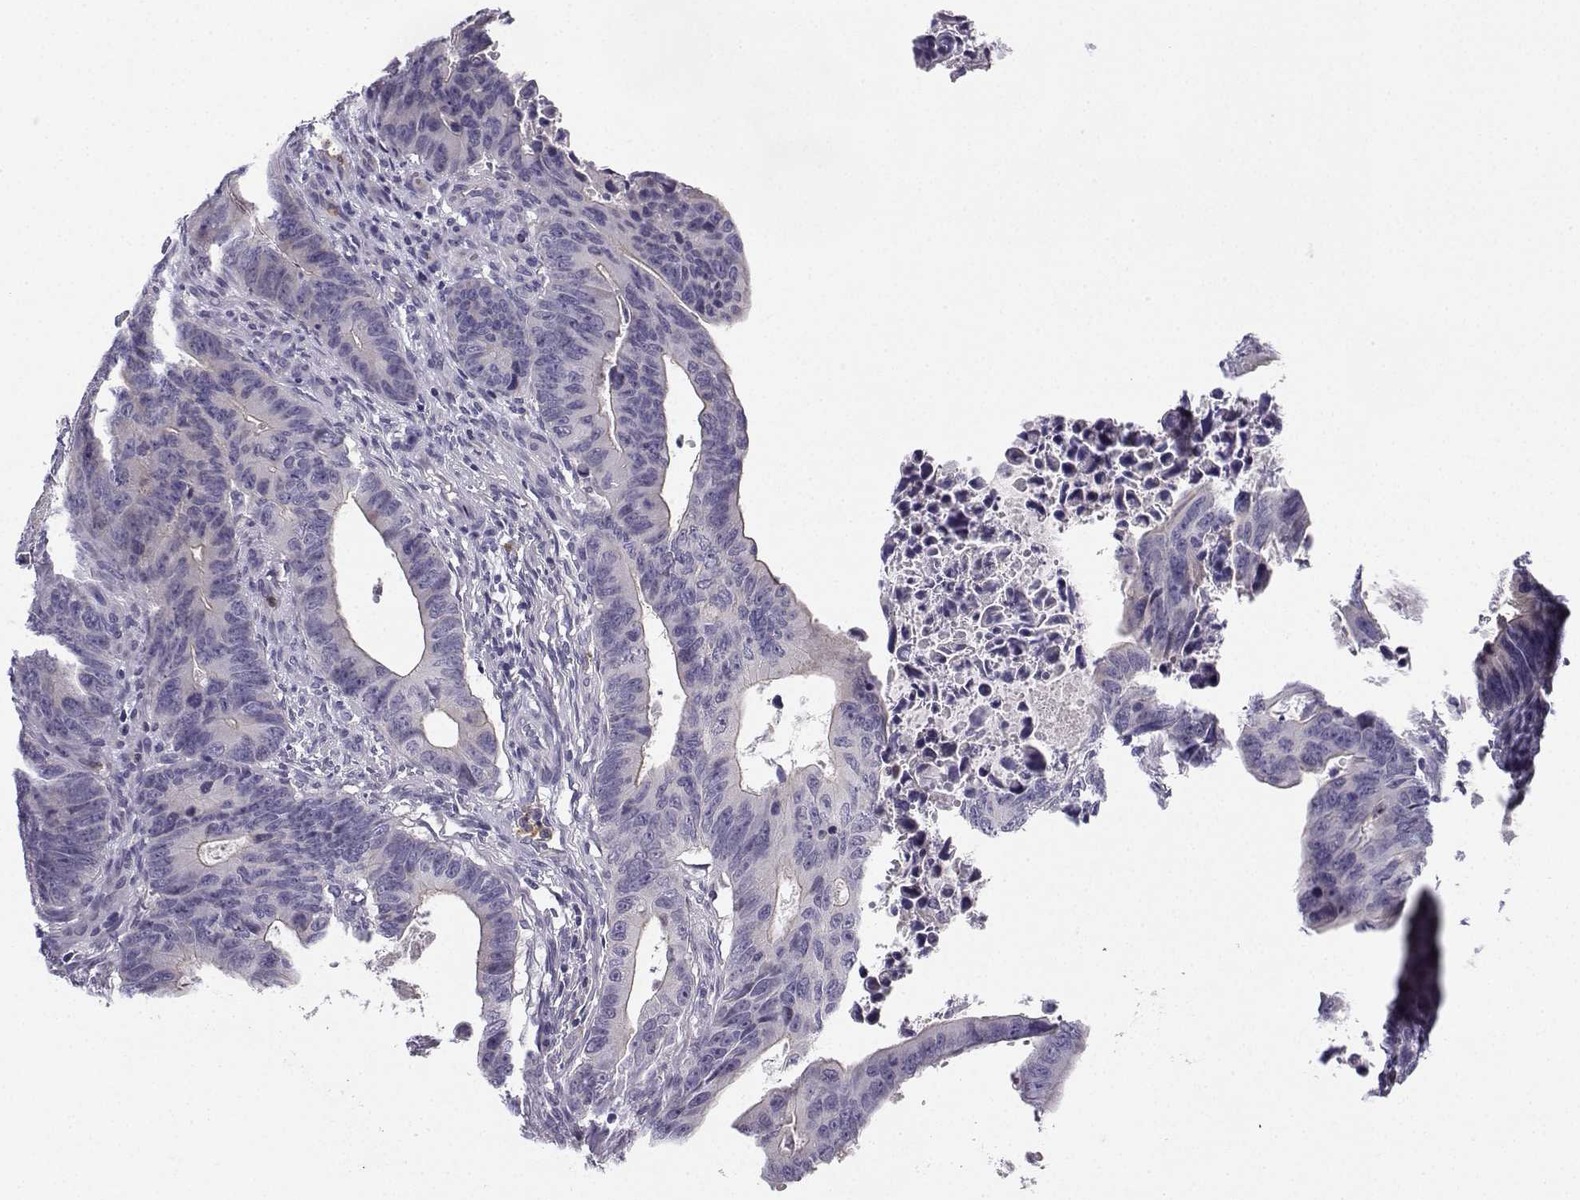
{"staining": {"intensity": "negative", "quantity": "none", "location": "none"}, "tissue": "colorectal cancer", "cell_type": "Tumor cells", "image_type": "cancer", "snomed": [{"axis": "morphology", "description": "Adenocarcinoma, NOS"}, {"axis": "topography", "description": "Colon"}], "caption": "Protein analysis of adenocarcinoma (colorectal) demonstrates no significant staining in tumor cells.", "gene": "CALY", "patient": {"sex": "female", "age": 87}}